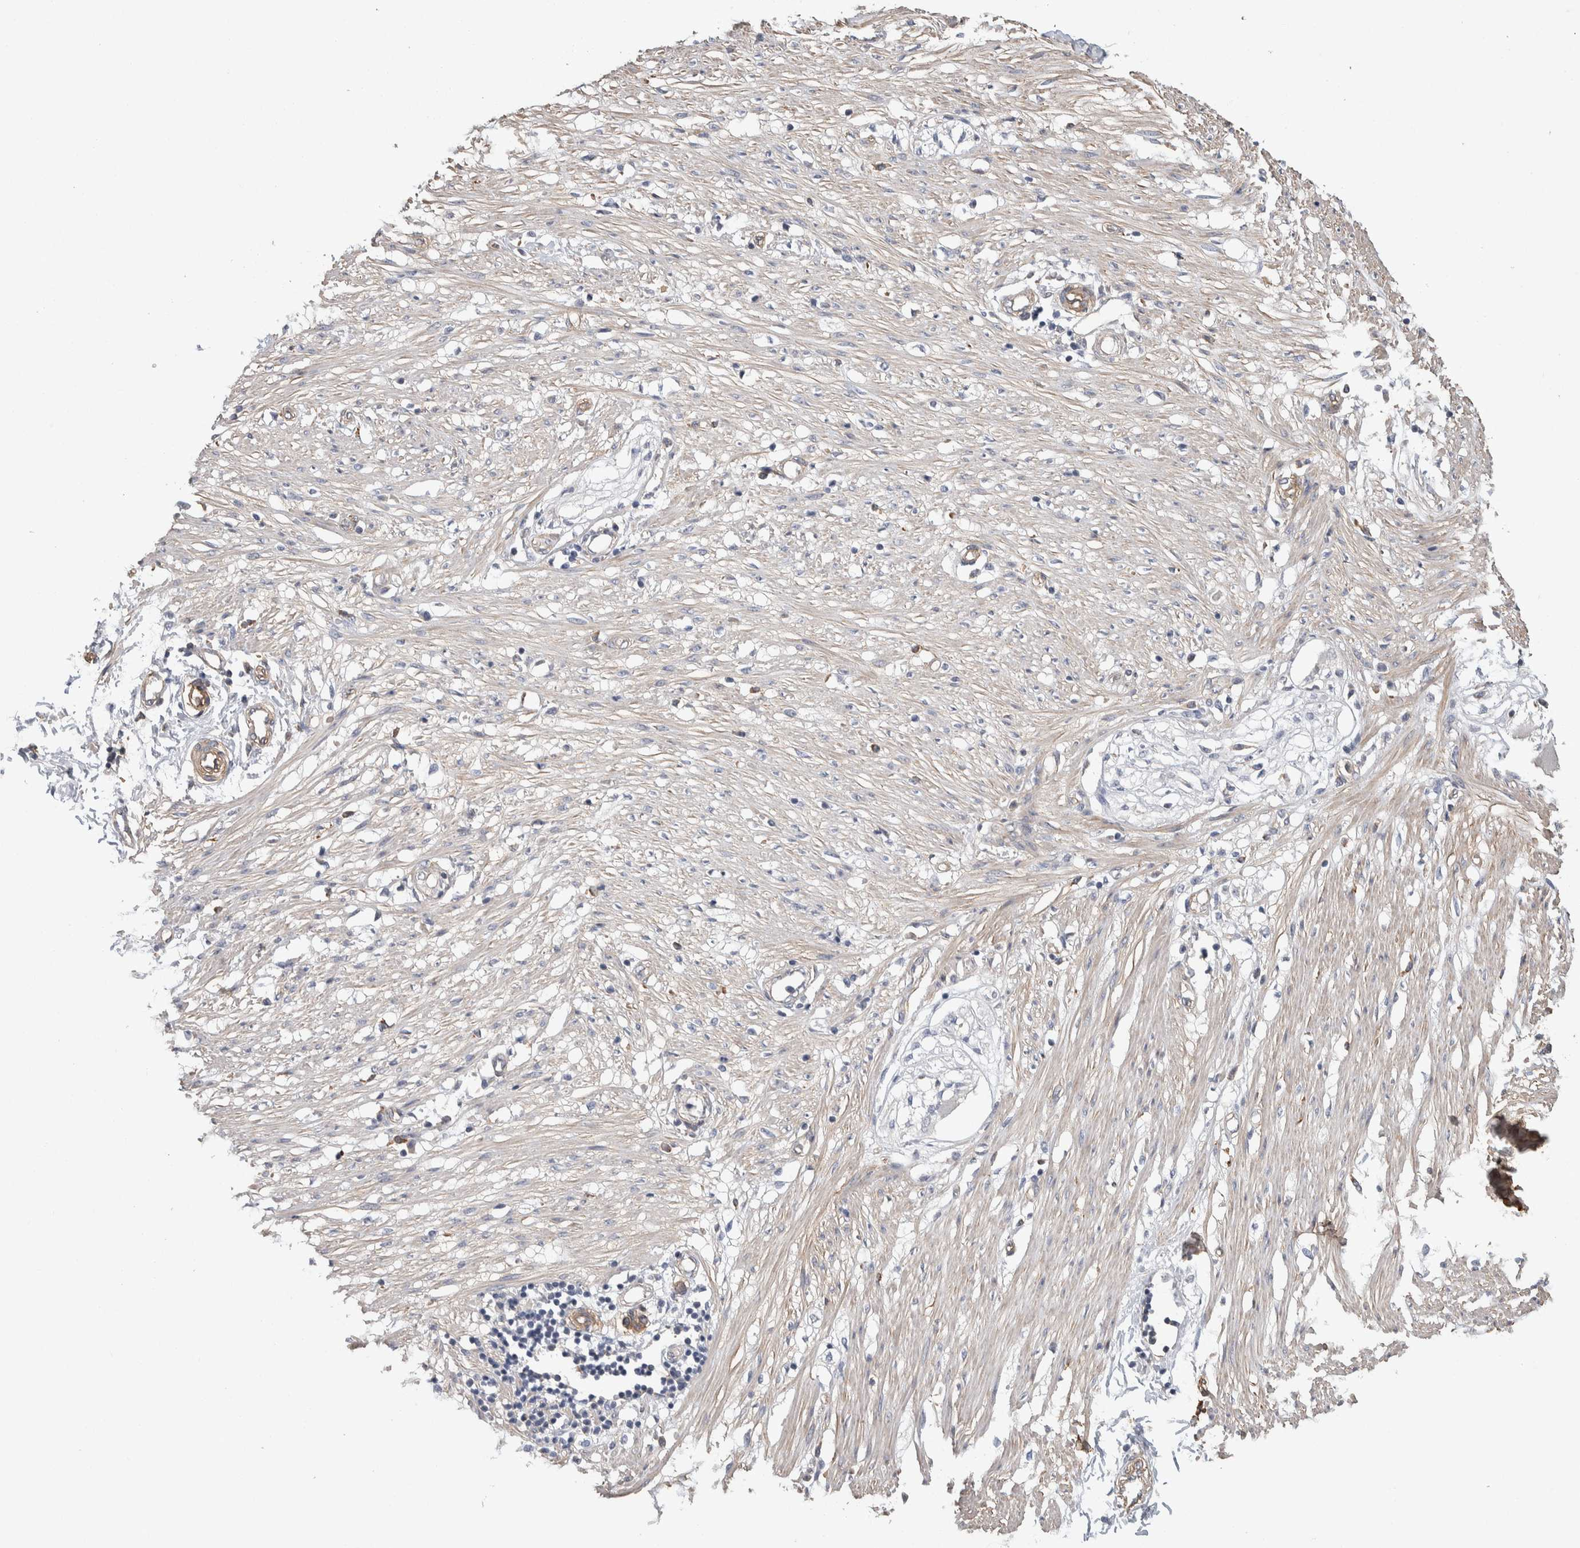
{"staining": {"intensity": "negative", "quantity": "none", "location": "none"}, "tissue": "adipose tissue", "cell_type": "Adipocytes", "image_type": "normal", "snomed": [{"axis": "morphology", "description": "Normal tissue, NOS"}, {"axis": "morphology", "description": "Adenocarcinoma, NOS"}, {"axis": "topography", "description": "Colon"}, {"axis": "topography", "description": "Peripheral nerve tissue"}], "caption": "There is no significant staining in adipocytes of adipose tissue.", "gene": "GCNA", "patient": {"sex": "male", "age": 14}}